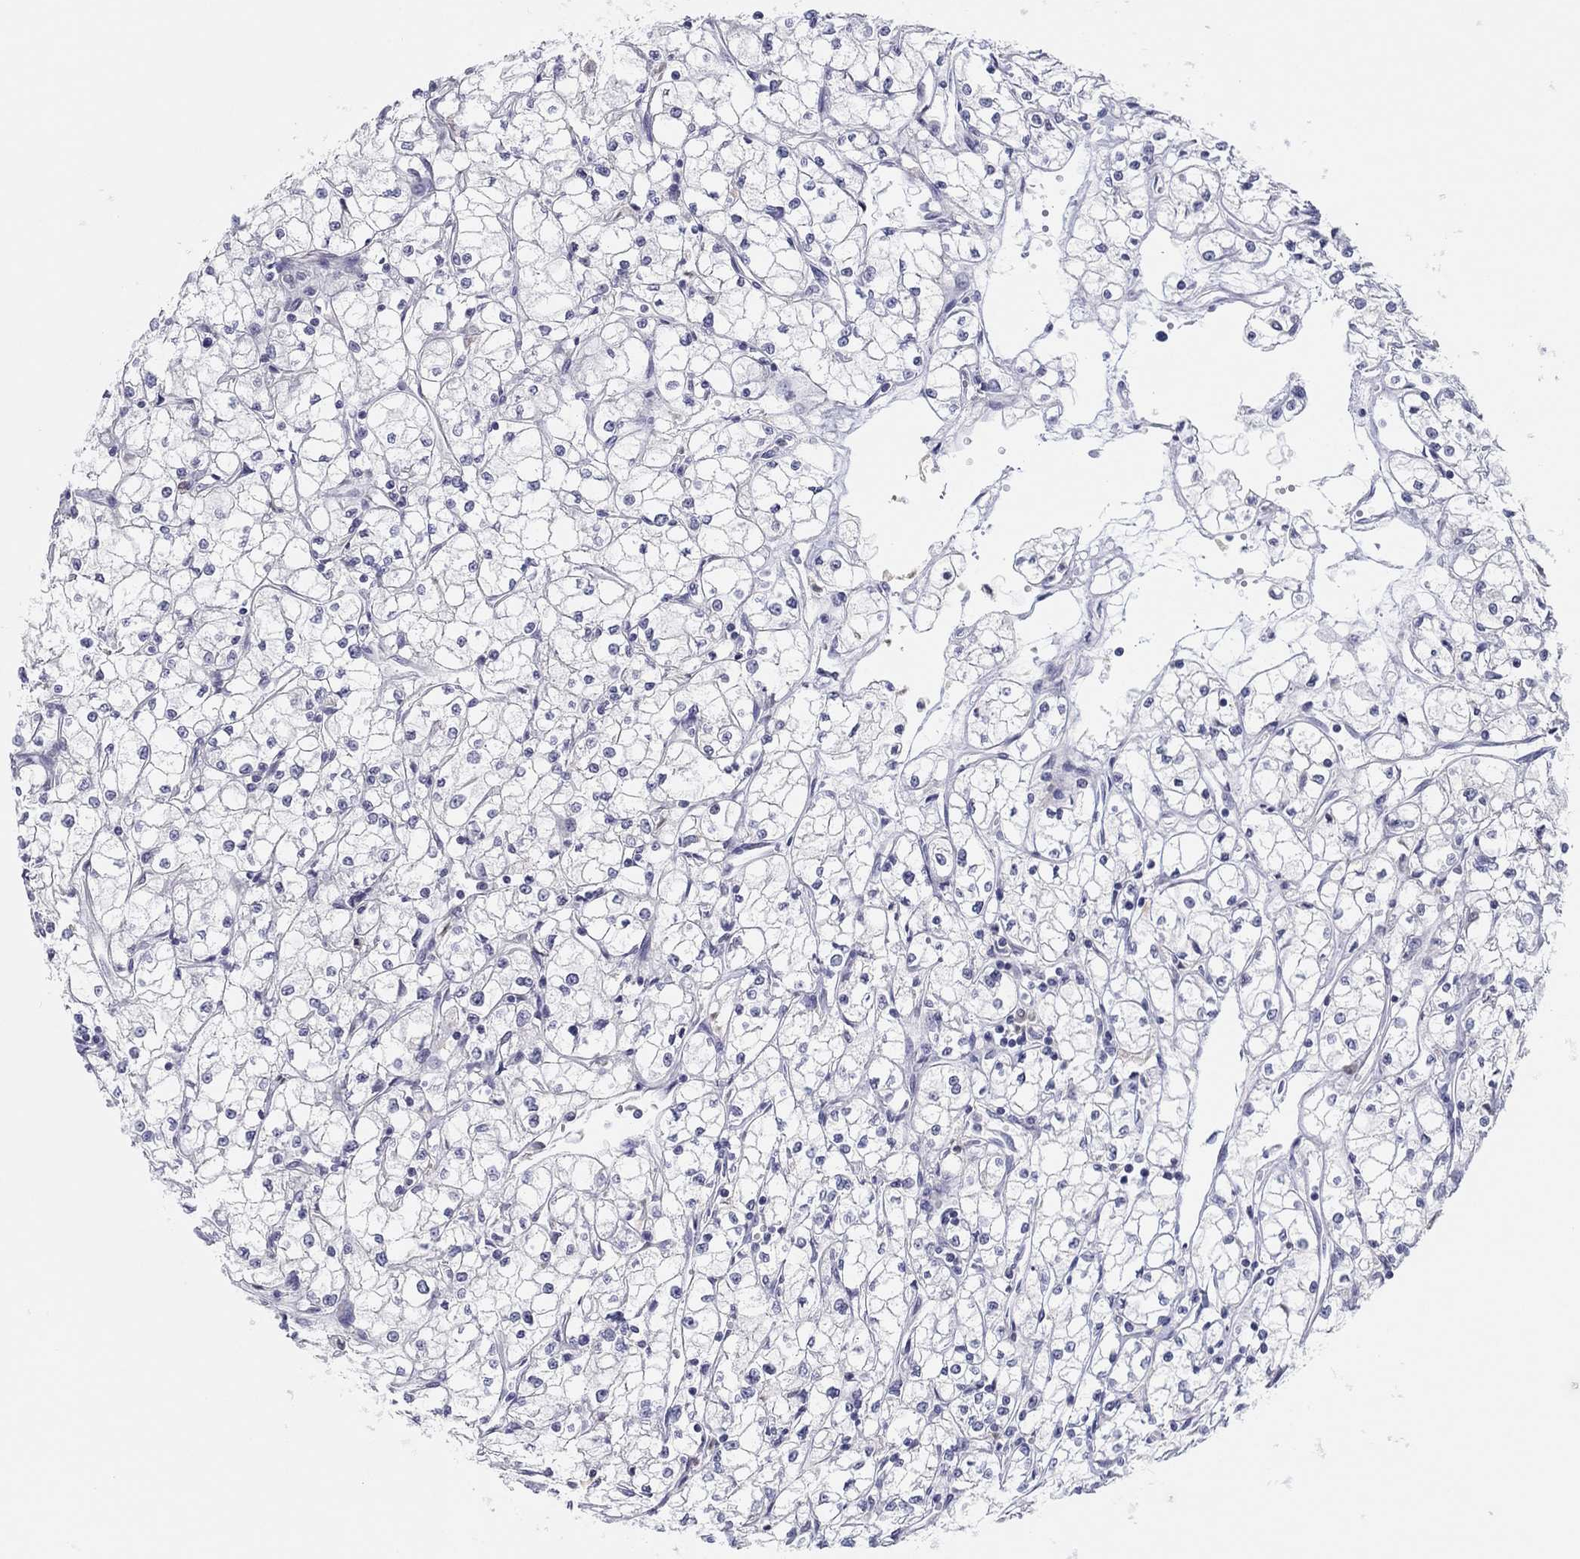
{"staining": {"intensity": "negative", "quantity": "none", "location": "none"}, "tissue": "renal cancer", "cell_type": "Tumor cells", "image_type": "cancer", "snomed": [{"axis": "morphology", "description": "Adenocarcinoma, NOS"}, {"axis": "topography", "description": "Kidney"}], "caption": "Renal adenocarcinoma was stained to show a protein in brown. There is no significant expression in tumor cells. Nuclei are stained in blue.", "gene": "PDXK", "patient": {"sex": "male", "age": 67}}